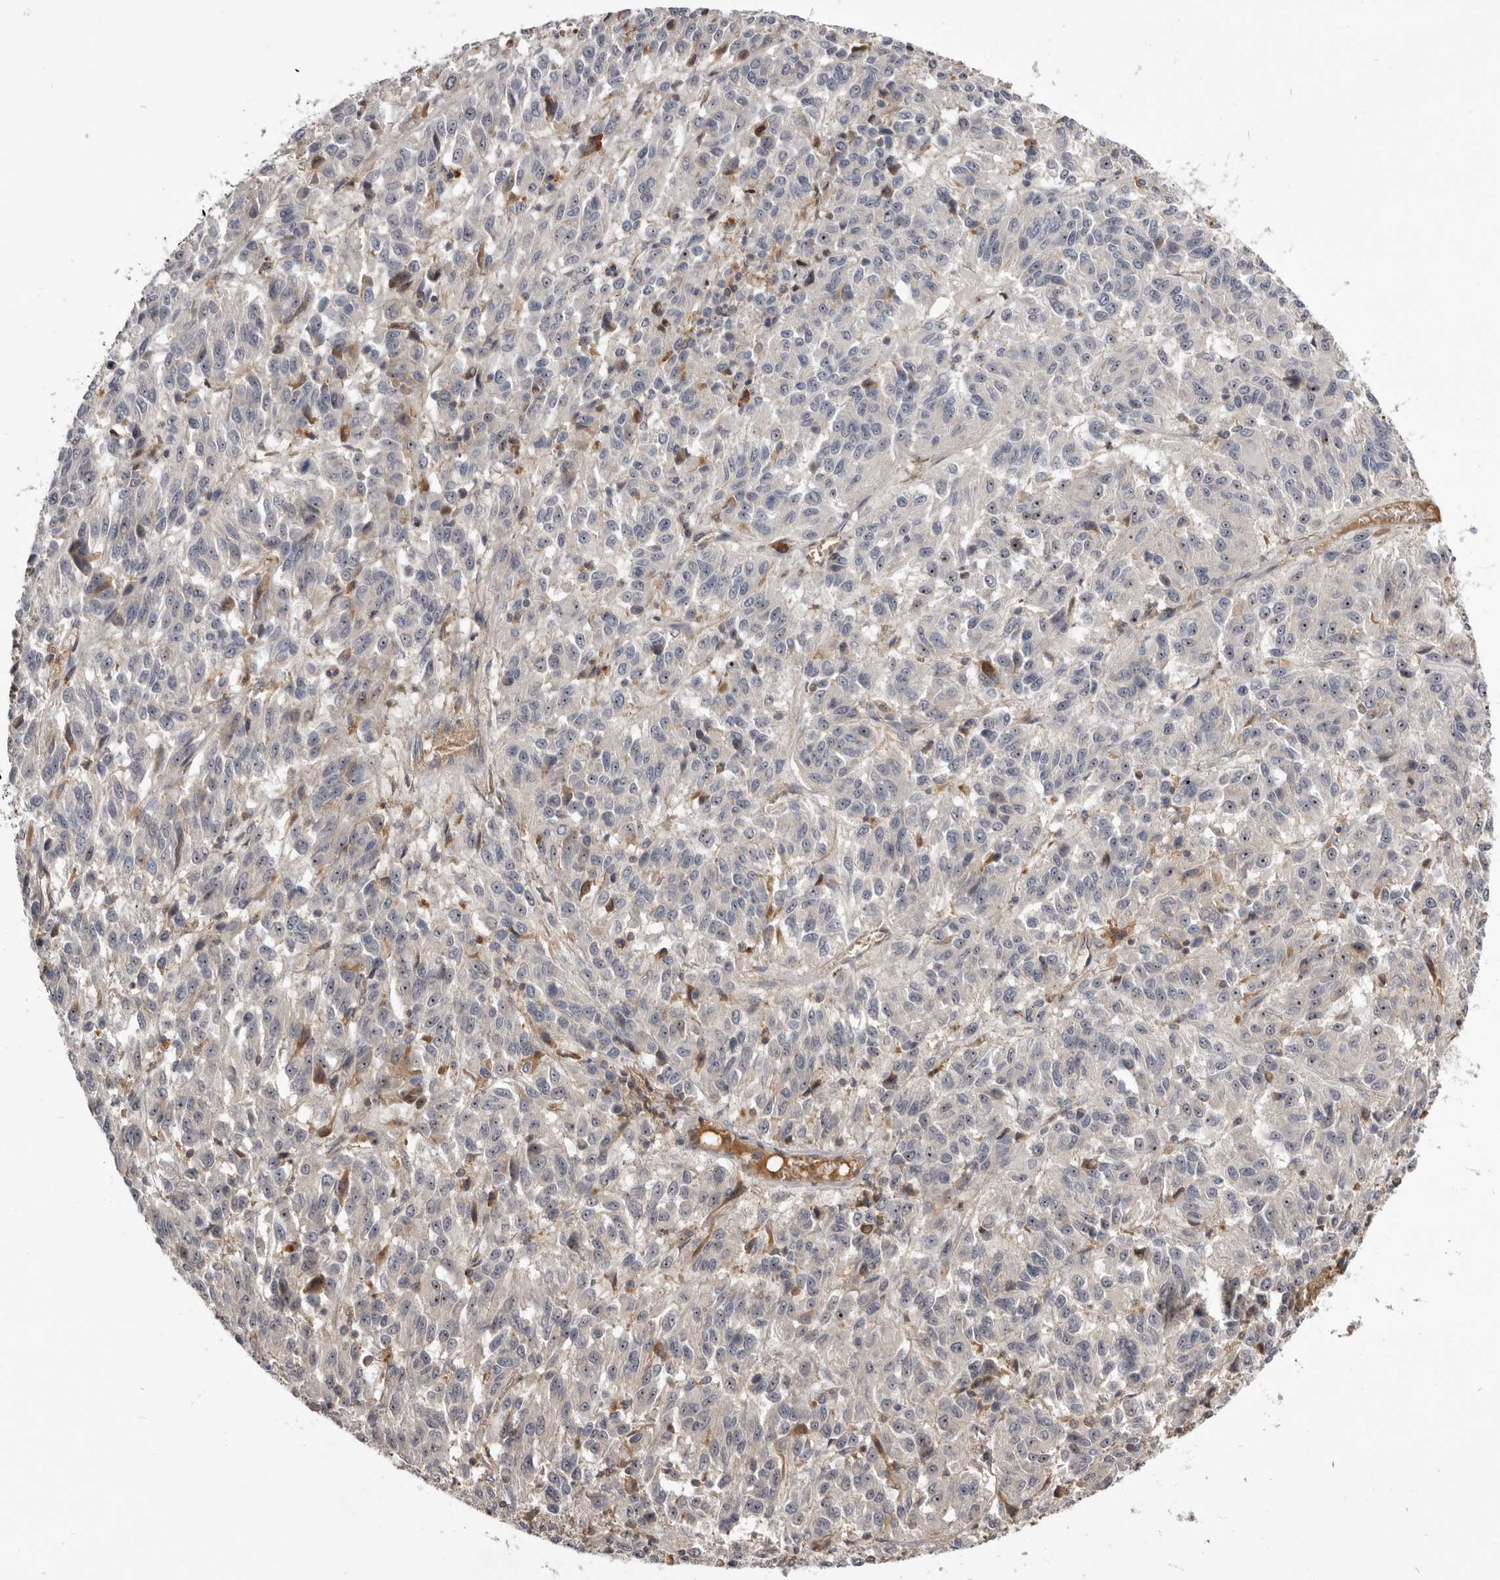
{"staining": {"intensity": "moderate", "quantity": "25%-75%", "location": "nuclear"}, "tissue": "melanoma", "cell_type": "Tumor cells", "image_type": "cancer", "snomed": [{"axis": "morphology", "description": "Malignant melanoma, Metastatic site"}, {"axis": "topography", "description": "Lung"}], "caption": "The micrograph demonstrates staining of malignant melanoma (metastatic site), revealing moderate nuclear protein staining (brown color) within tumor cells. Nuclei are stained in blue.", "gene": "TTC39A", "patient": {"sex": "male", "age": 64}}